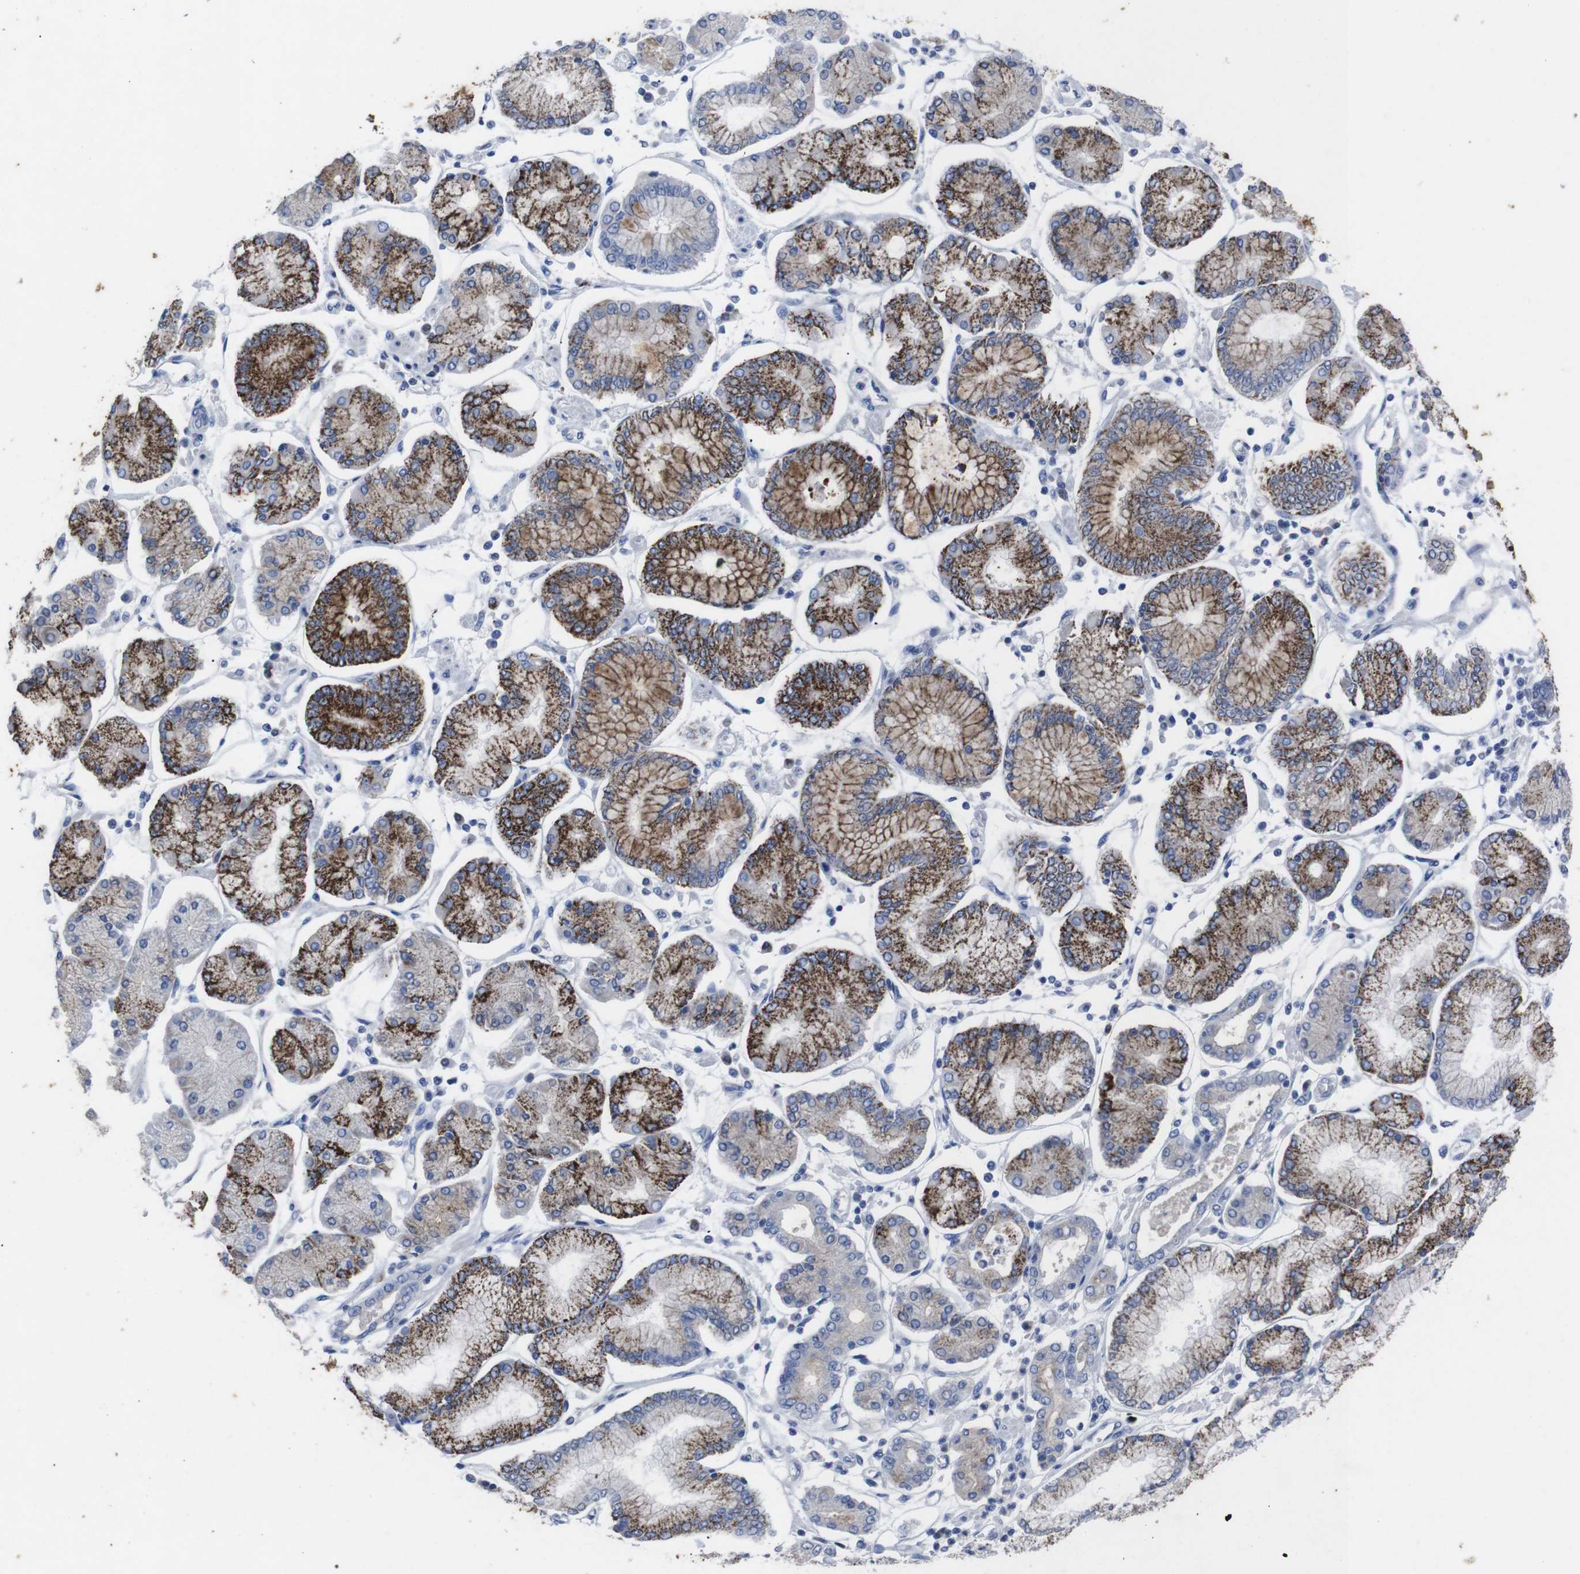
{"staining": {"intensity": "strong", "quantity": ">75%", "location": "cytoplasmic/membranous"}, "tissue": "stomach cancer", "cell_type": "Tumor cells", "image_type": "cancer", "snomed": [{"axis": "morphology", "description": "Adenocarcinoma, NOS"}, {"axis": "topography", "description": "Stomach"}], "caption": "A brown stain shows strong cytoplasmic/membranous expression of a protein in stomach cancer (adenocarcinoma) tumor cells.", "gene": "GJB2", "patient": {"sex": "male", "age": 76}}